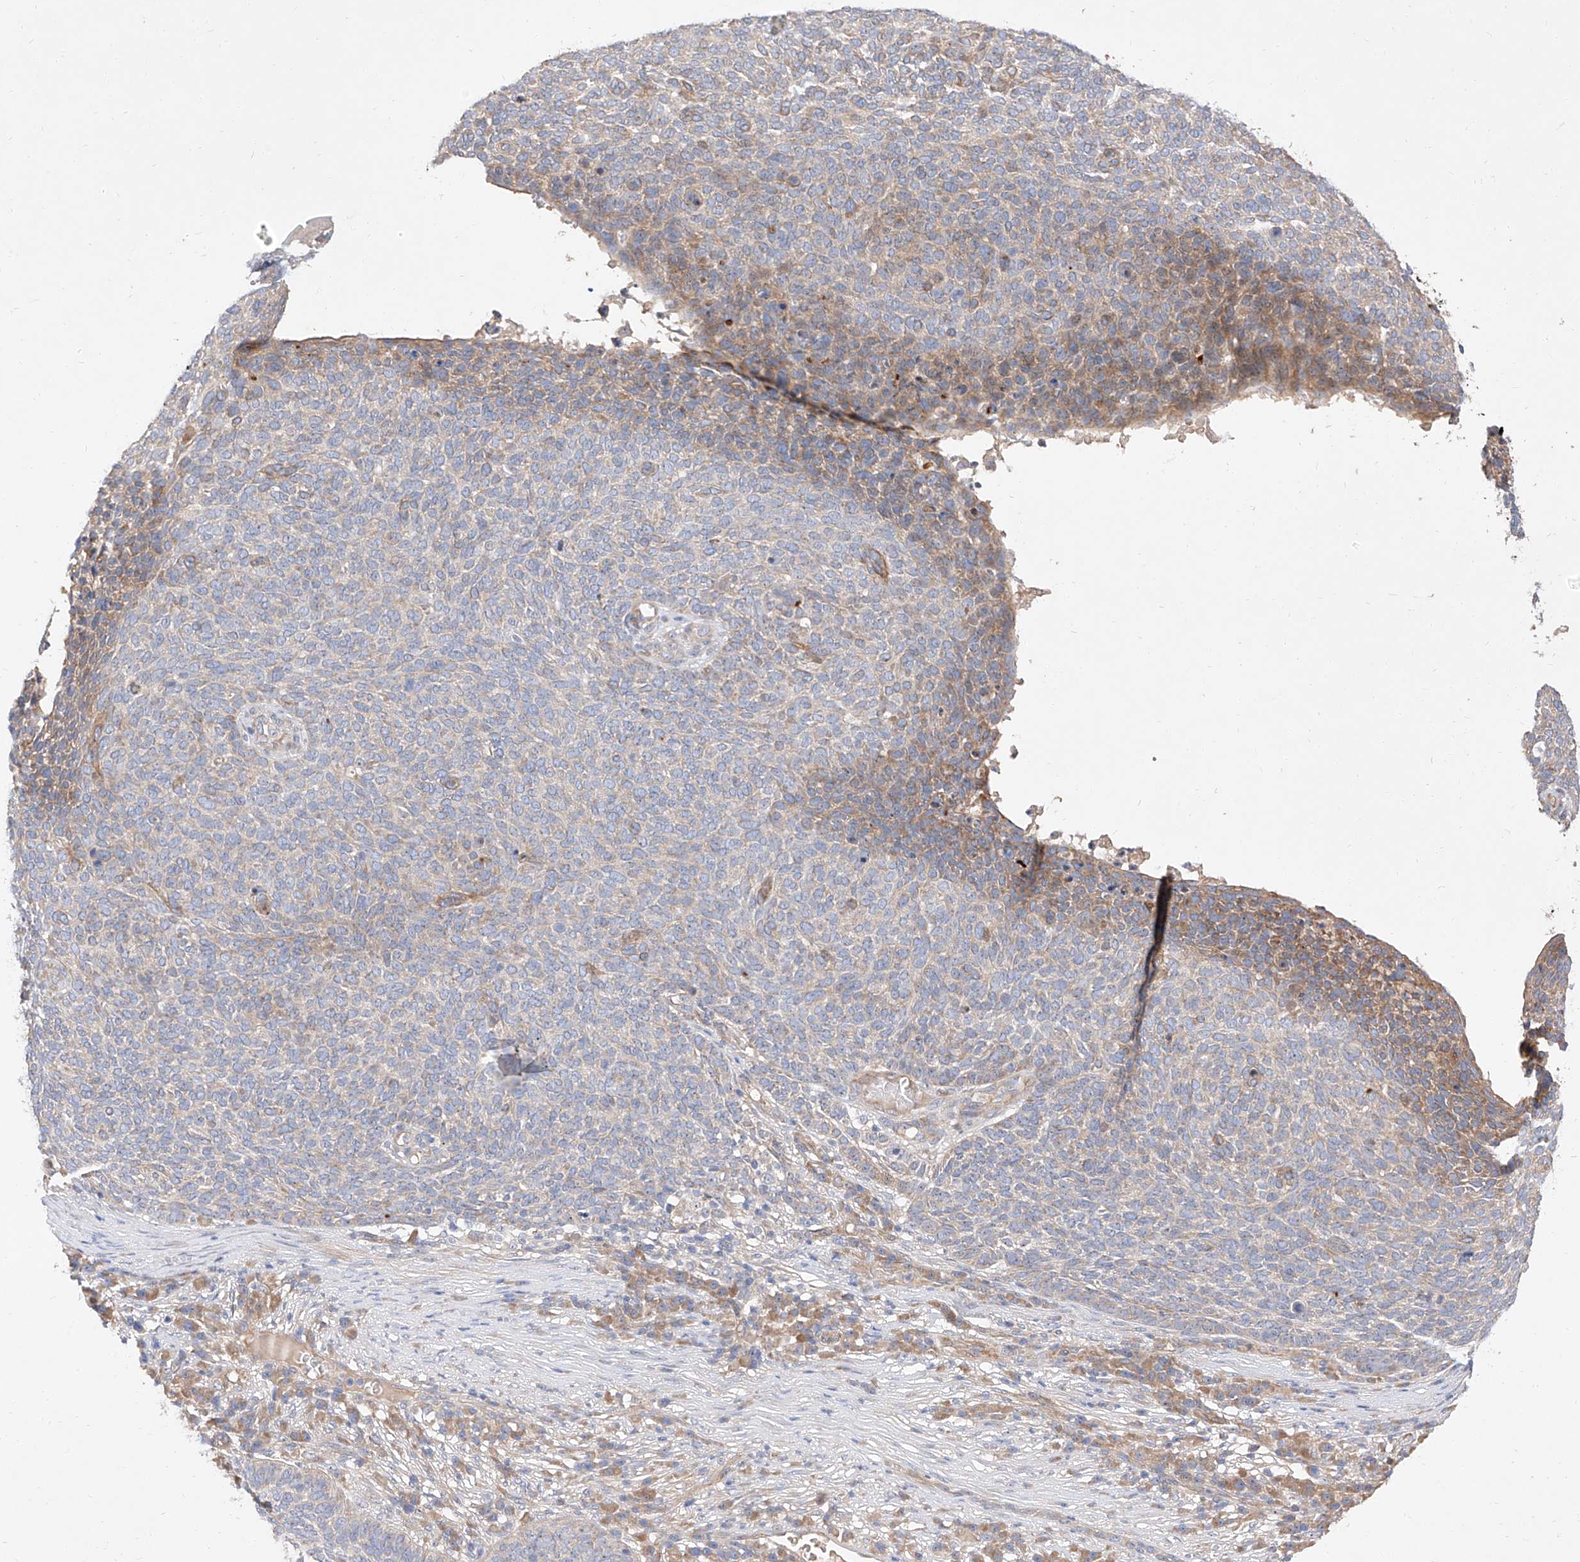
{"staining": {"intensity": "moderate", "quantity": "<25%", "location": "cytoplasmic/membranous"}, "tissue": "skin cancer", "cell_type": "Tumor cells", "image_type": "cancer", "snomed": [{"axis": "morphology", "description": "Squamous cell carcinoma, NOS"}, {"axis": "topography", "description": "Skin"}], "caption": "Protein expression analysis of skin squamous cell carcinoma shows moderate cytoplasmic/membranous staining in approximately <25% of tumor cells. Nuclei are stained in blue.", "gene": "DIRAS3", "patient": {"sex": "female", "age": 90}}